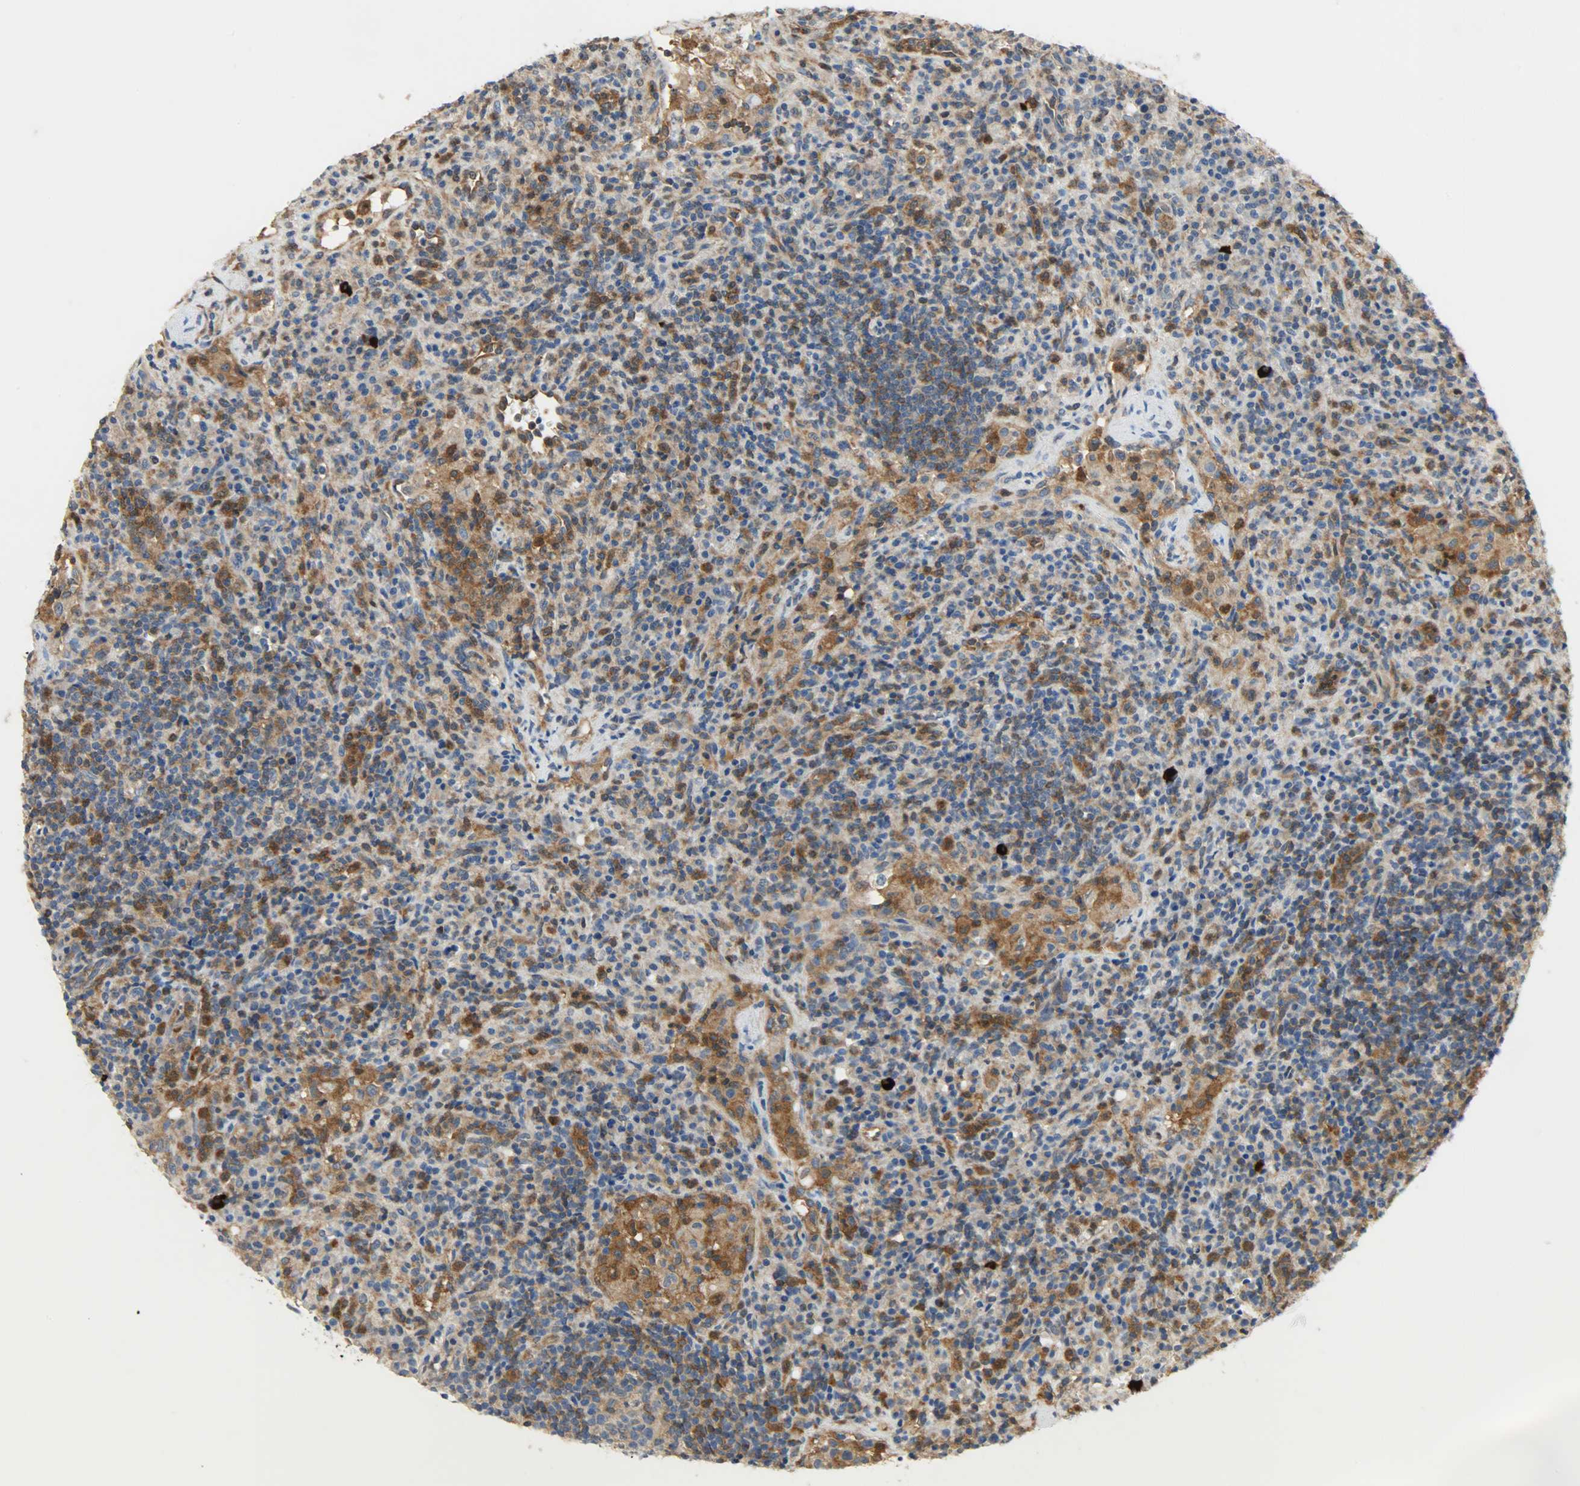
{"staining": {"intensity": "moderate", "quantity": "25%-75%", "location": "cytoplasmic/membranous"}, "tissue": "lymphoma", "cell_type": "Tumor cells", "image_type": "cancer", "snomed": [{"axis": "morphology", "description": "Hodgkin's disease, NOS"}, {"axis": "topography", "description": "Lymph node"}], "caption": "Moderate cytoplasmic/membranous expression for a protein is identified in approximately 25%-75% of tumor cells of lymphoma using immunohistochemistry (IHC).", "gene": "TRIM21", "patient": {"sex": "male", "age": 65}}